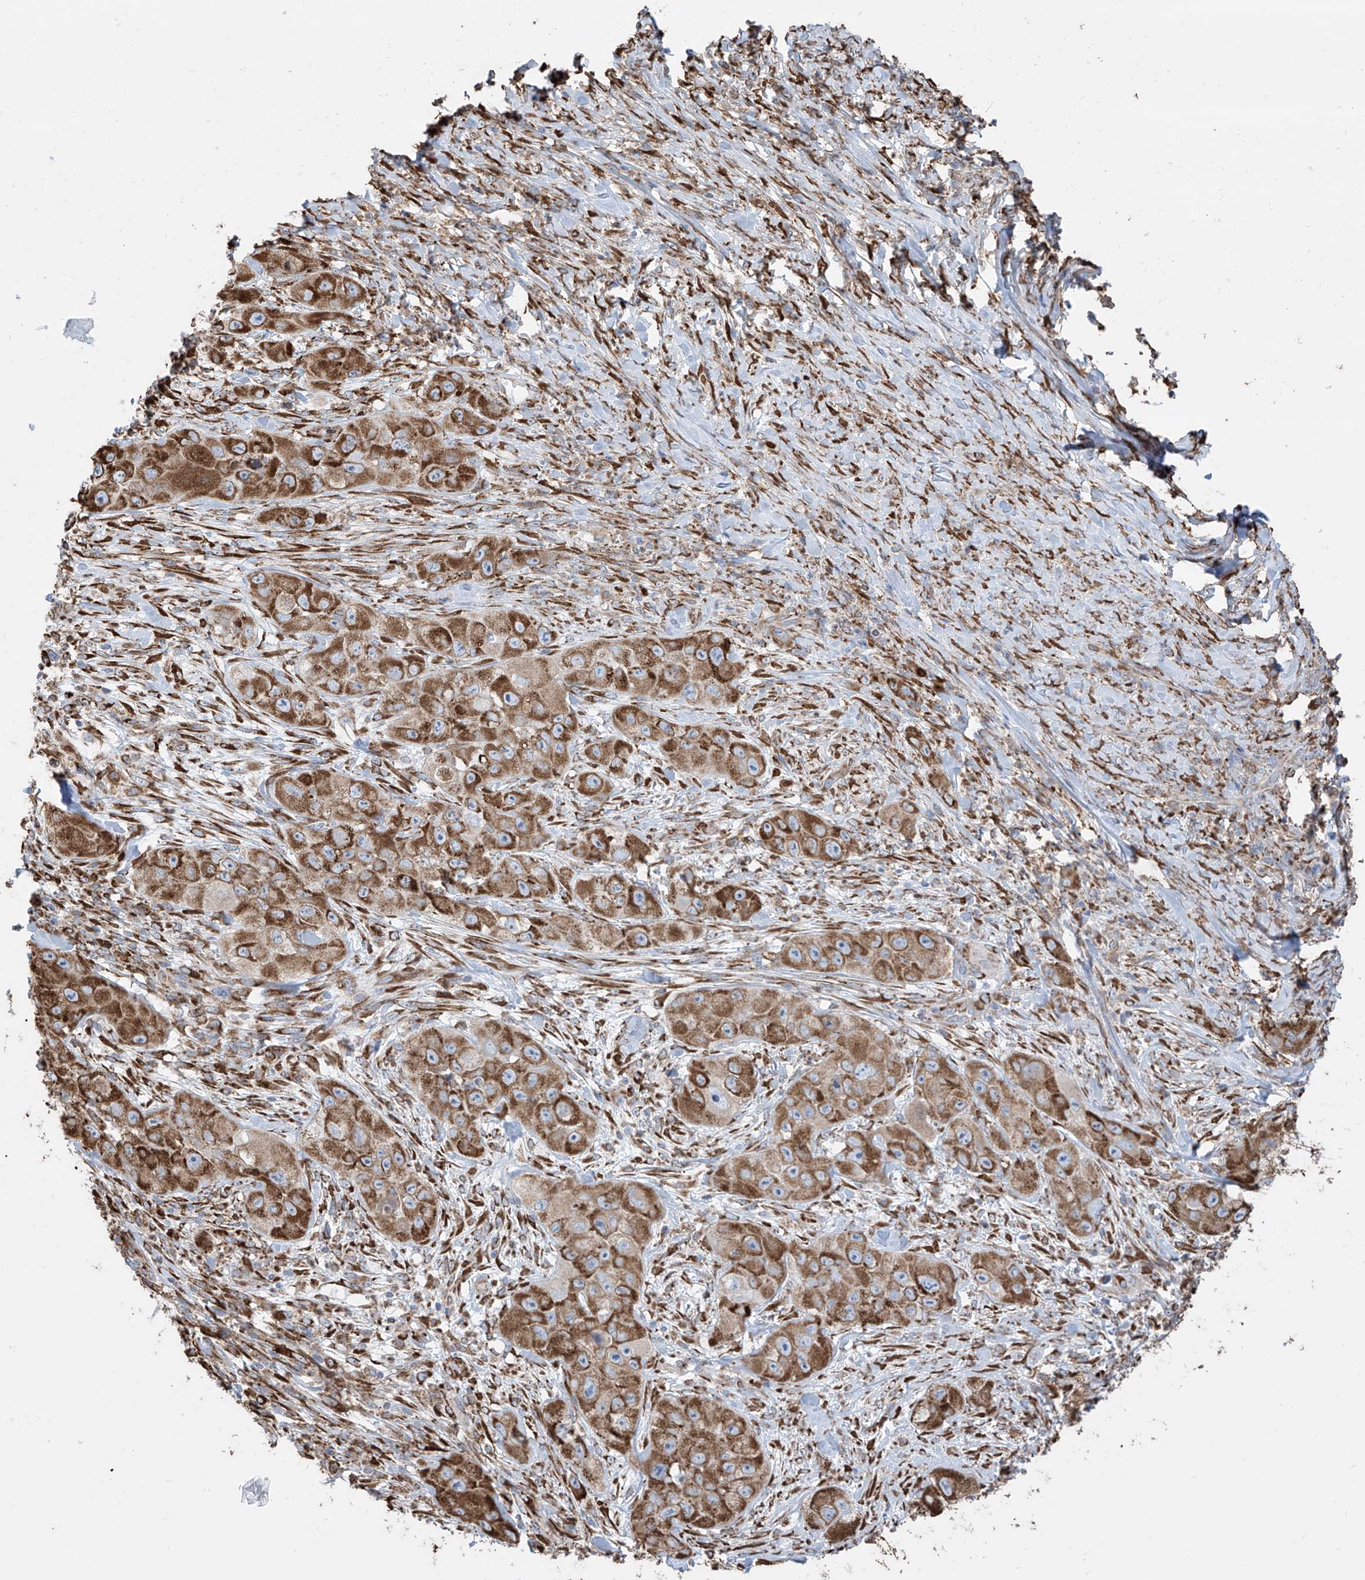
{"staining": {"intensity": "strong", "quantity": ">75%", "location": "cytoplasmic/membranous"}, "tissue": "skin cancer", "cell_type": "Tumor cells", "image_type": "cancer", "snomed": [{"axis": "morphology", "description": "Squamous cell carcinoma, NOS"}, {"axis": "topography", "description": "Skin"}, {"axis": "topography", "description": "Subcutis"}], "caption": "Squamous cell carcinoma (skin) tissue shows strong cytoplasmic/membranous expression in approximately >75% of tumor cells", "gene": "ZNF354C", "patient": {"sex": "male", "age": 73}}